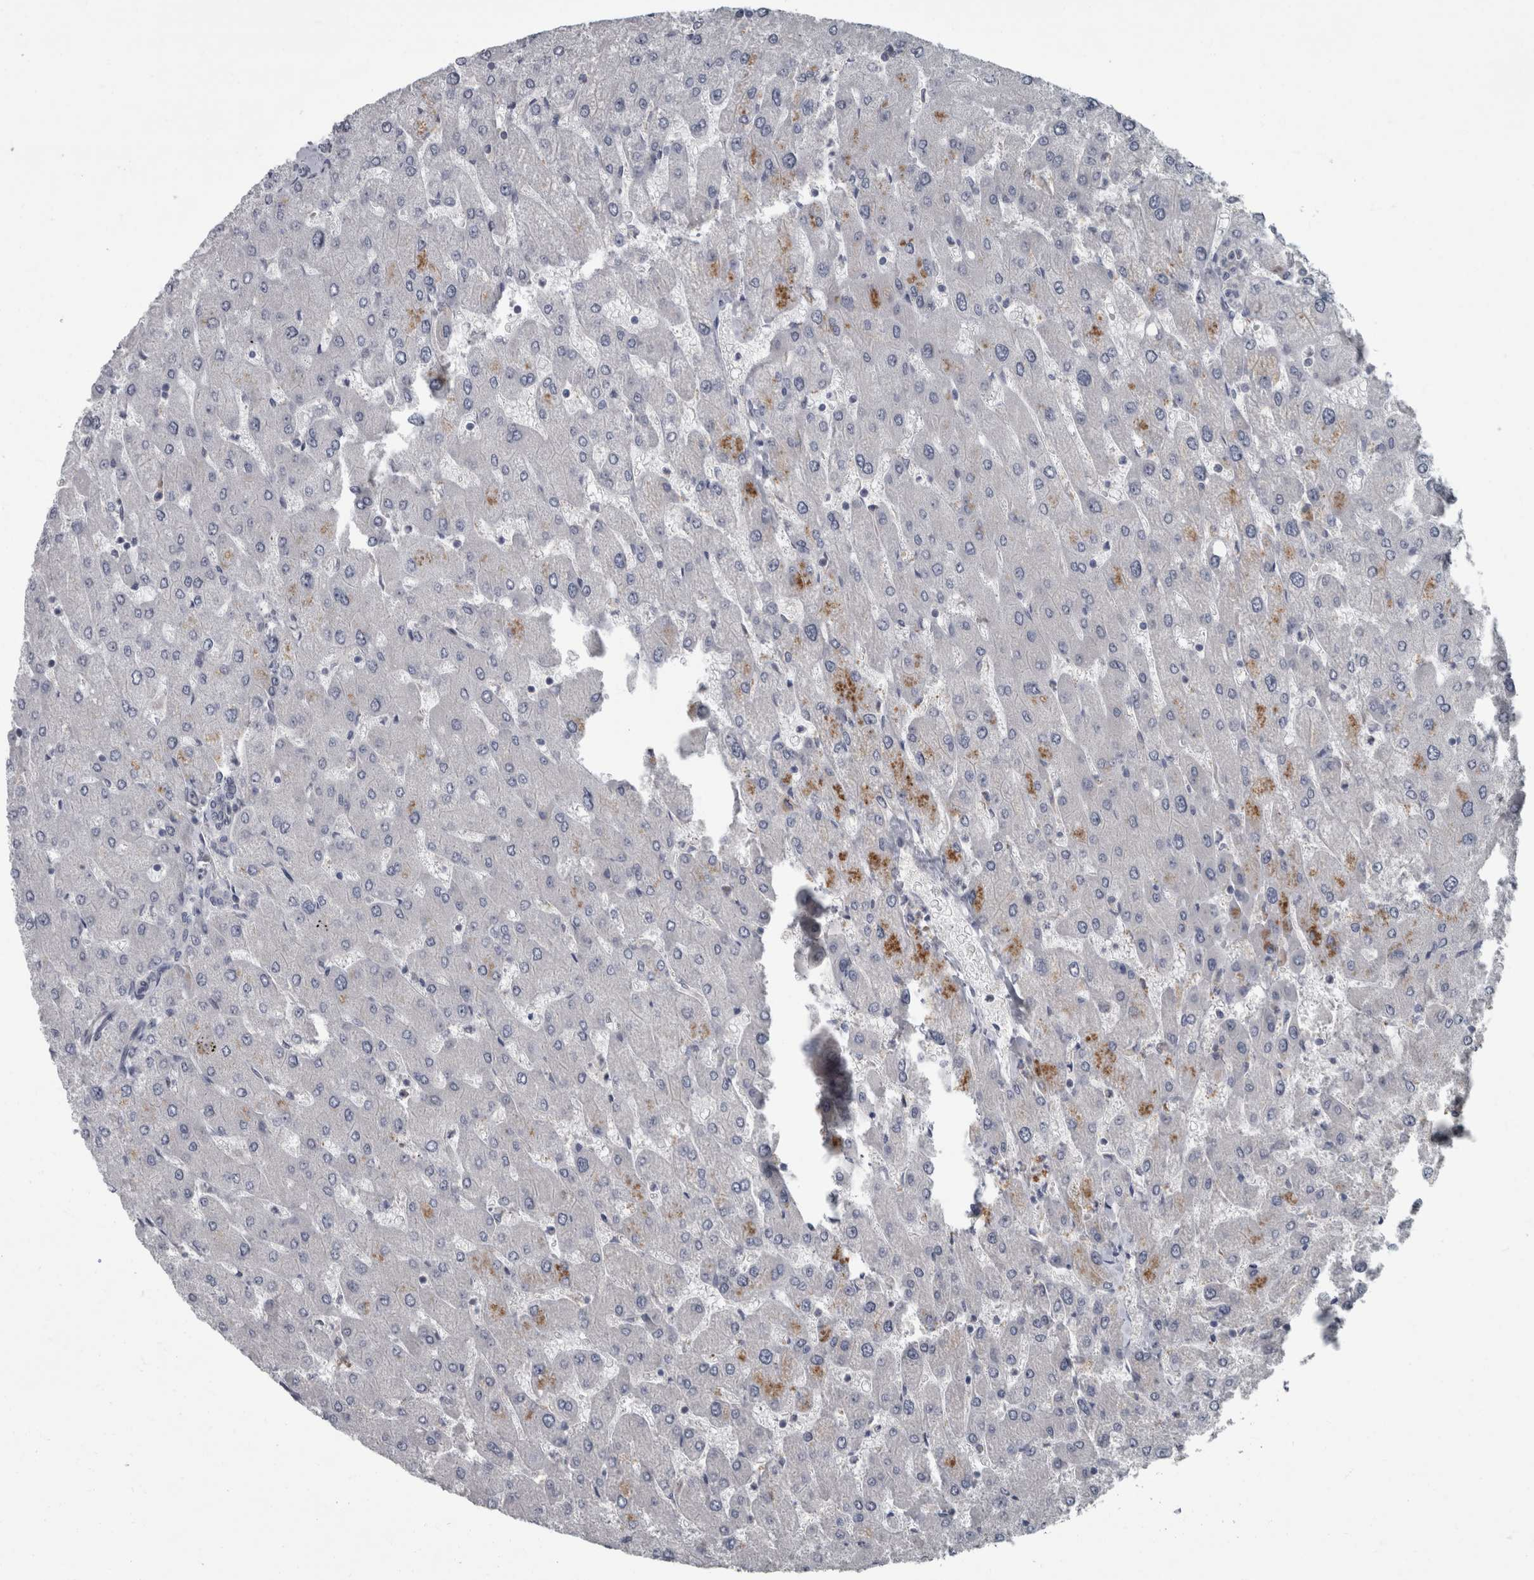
{"staining": {"intensity": "negative", "quantity": "none", "location": "none"}, "tissue": "liver", "cell_type": "Cholangiocytes", "image_type": "normal", "snomed": [{"axis": "morphology", "description": "Normal tissue, NOS"}, {"axis": "topography", "description": "Liver"}], "caption": "Cholangiocytes are negative for brown protein staining in normal liver. (DAB (3,3'-diaminobenzidine) immunohistochemistry visualized using brightfield microscopy, high magnification).", "gene": "CDC42BPG", "patient": {"sex": "male", "age": 55}}